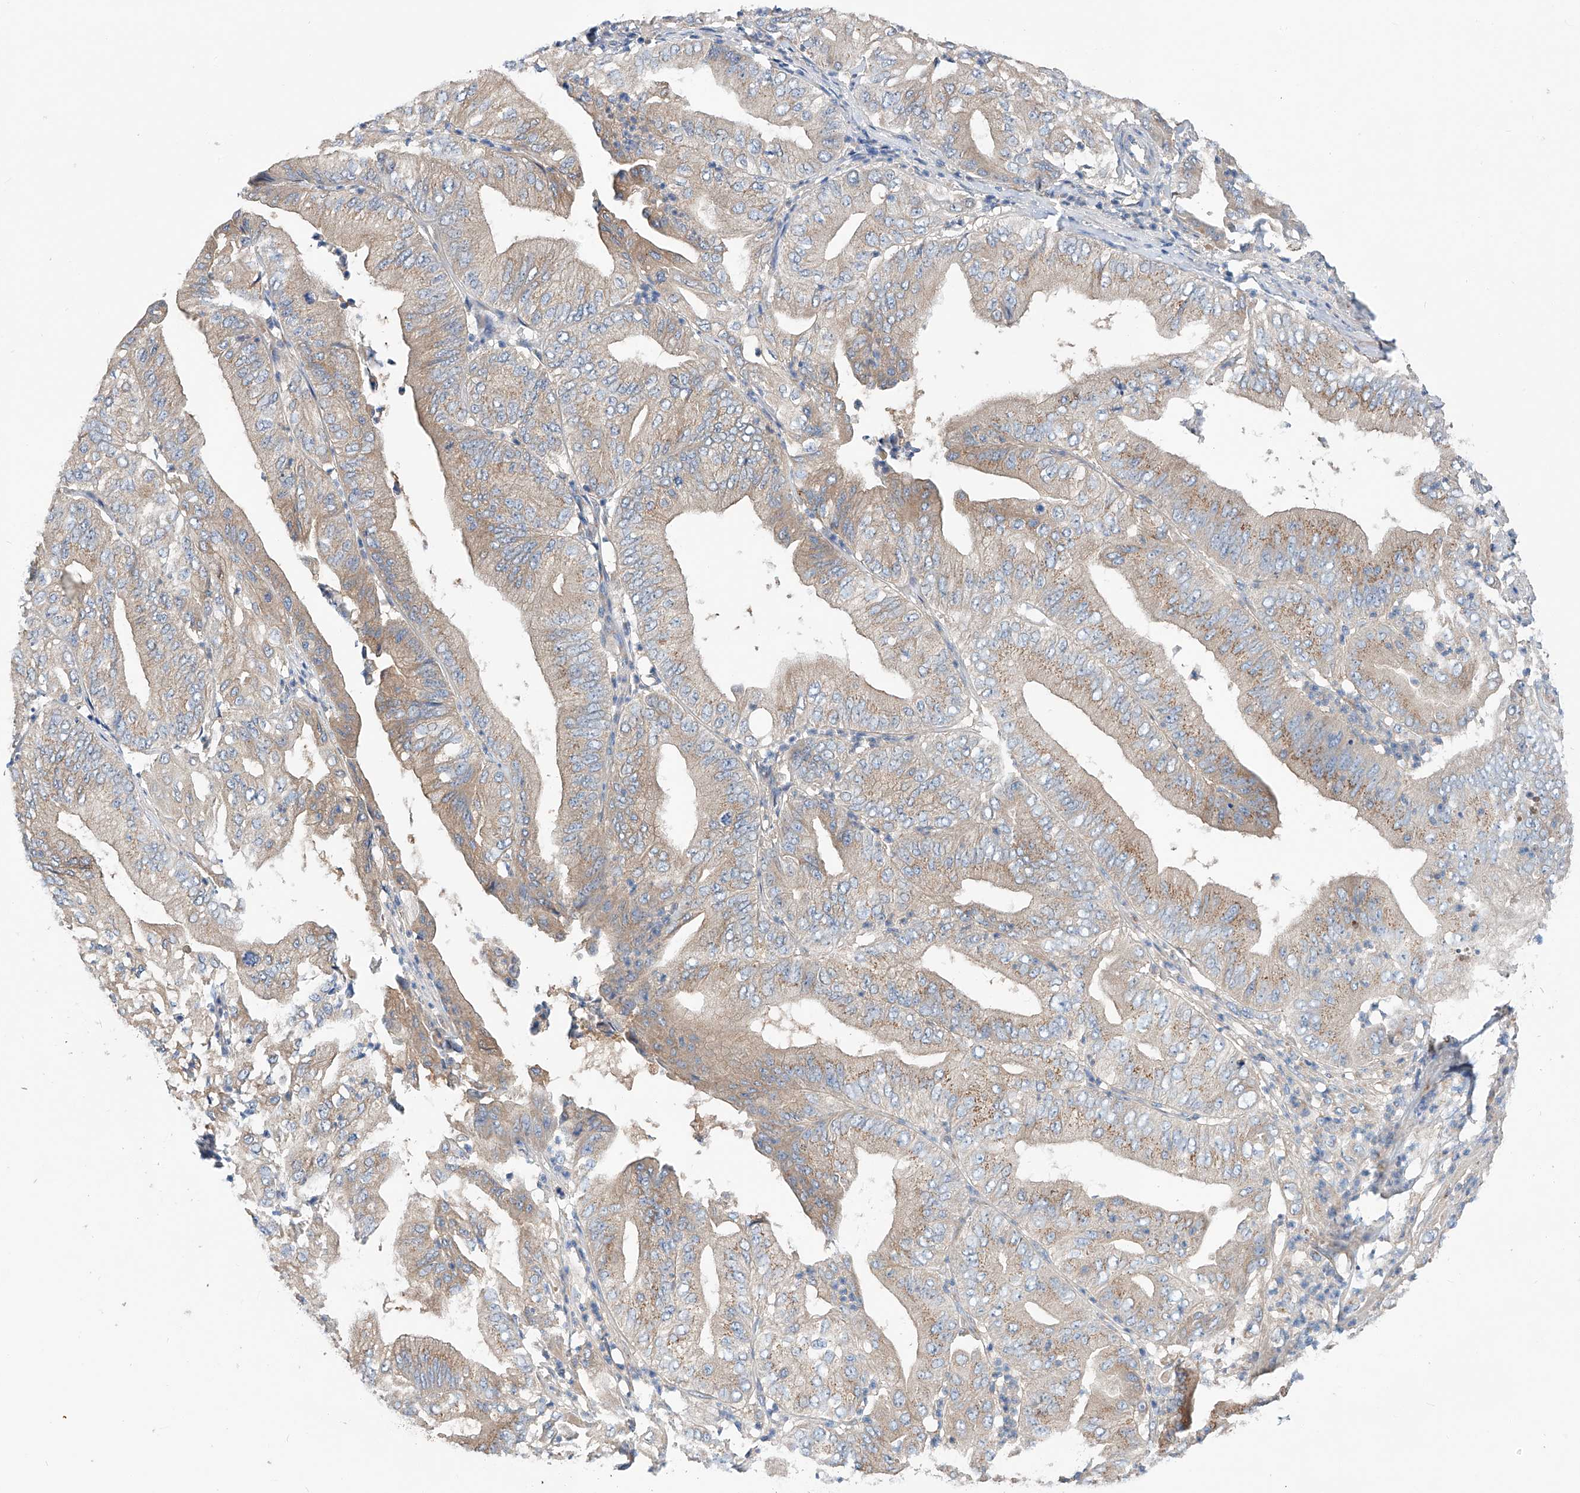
{"staining": {"intensity": "weak", "quantity": ">75%", "location": "cytoplasmic/membranous"}, "tissue": "pancreatic cancer", "cell_type": "Tumor cells", "image_type": "cancer", "snomed": [{"axis": "morphology", "description": "Adenocarcinoma, NOS"}, {"axis": "topography", "description": "Pancreas"}], "caption": "Immunohistochemistry (IHC) (DAB (3,3'-diaminobenzidine)) staining of pancreatic adenocarcinoma shows weak cytoplasmic/membranous protein staining in approximately >75% of tumor cells. Using DAB (brown) and hematoxylin (blue) stains, captured at high magnification using brightfield microscopy.", "gene": "SLC22A7", "patient": {"sex": "female", "age": 77}}